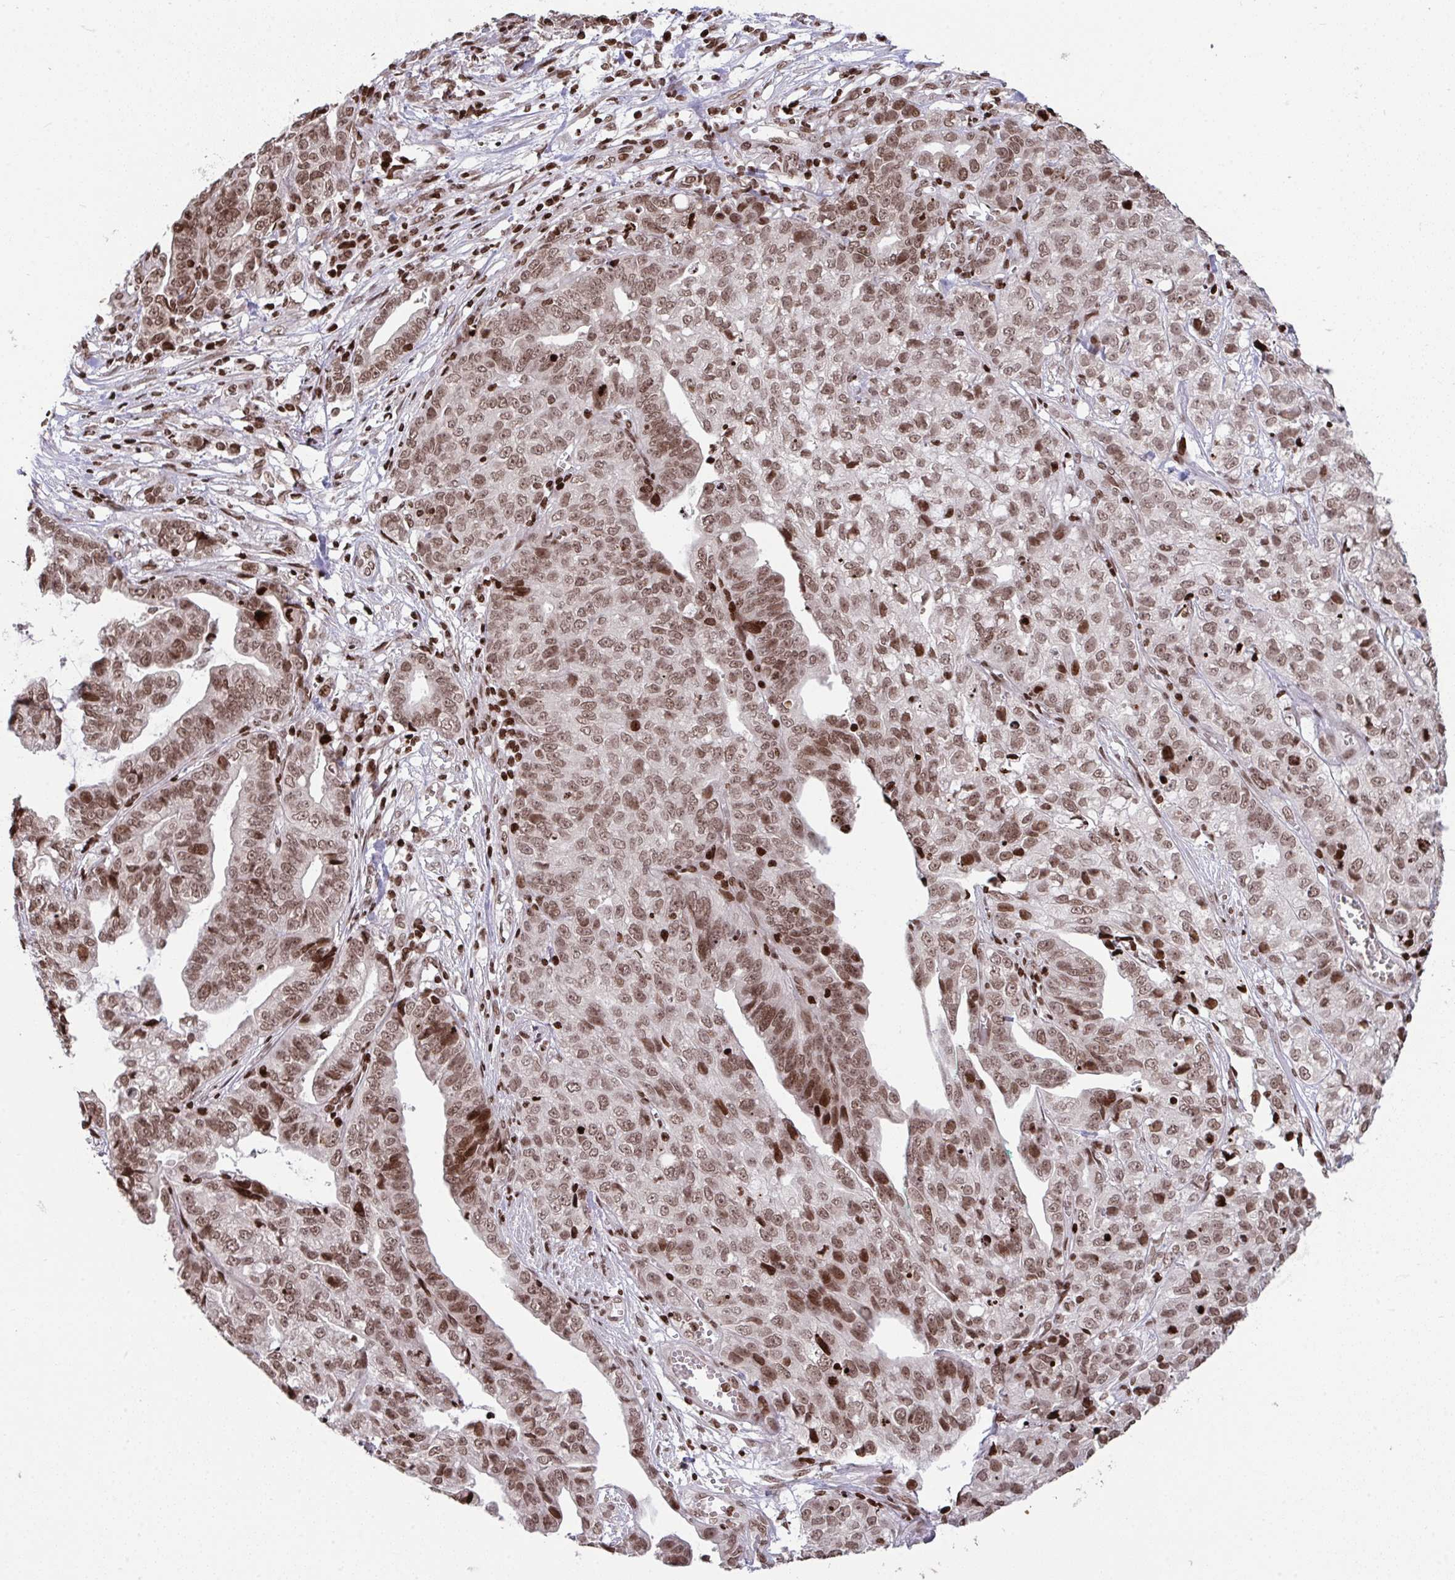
{"staining": {"intensity": "moderate", "quantity": ">75%", "location": "nuclear"}, "tissue": "stomach cancer", "cell_type": "Tumor cells", "image_type": "cancer", "snomed": [{"axis": "morphology", "description": "Adenocarcinoma, NOS"}, {"axis": "topography", "description": "Stomach, upper"}], "caption": "DAB immunohistochemical staining of stomach adenocarcinoma displays moderate nuclear protein positivity in about >75% of tumor cells. (Brightfield microscopy of DAB IHC at high magnification).", "gene": "NIP7", "patient": {"sex": "female", "age": 67}}